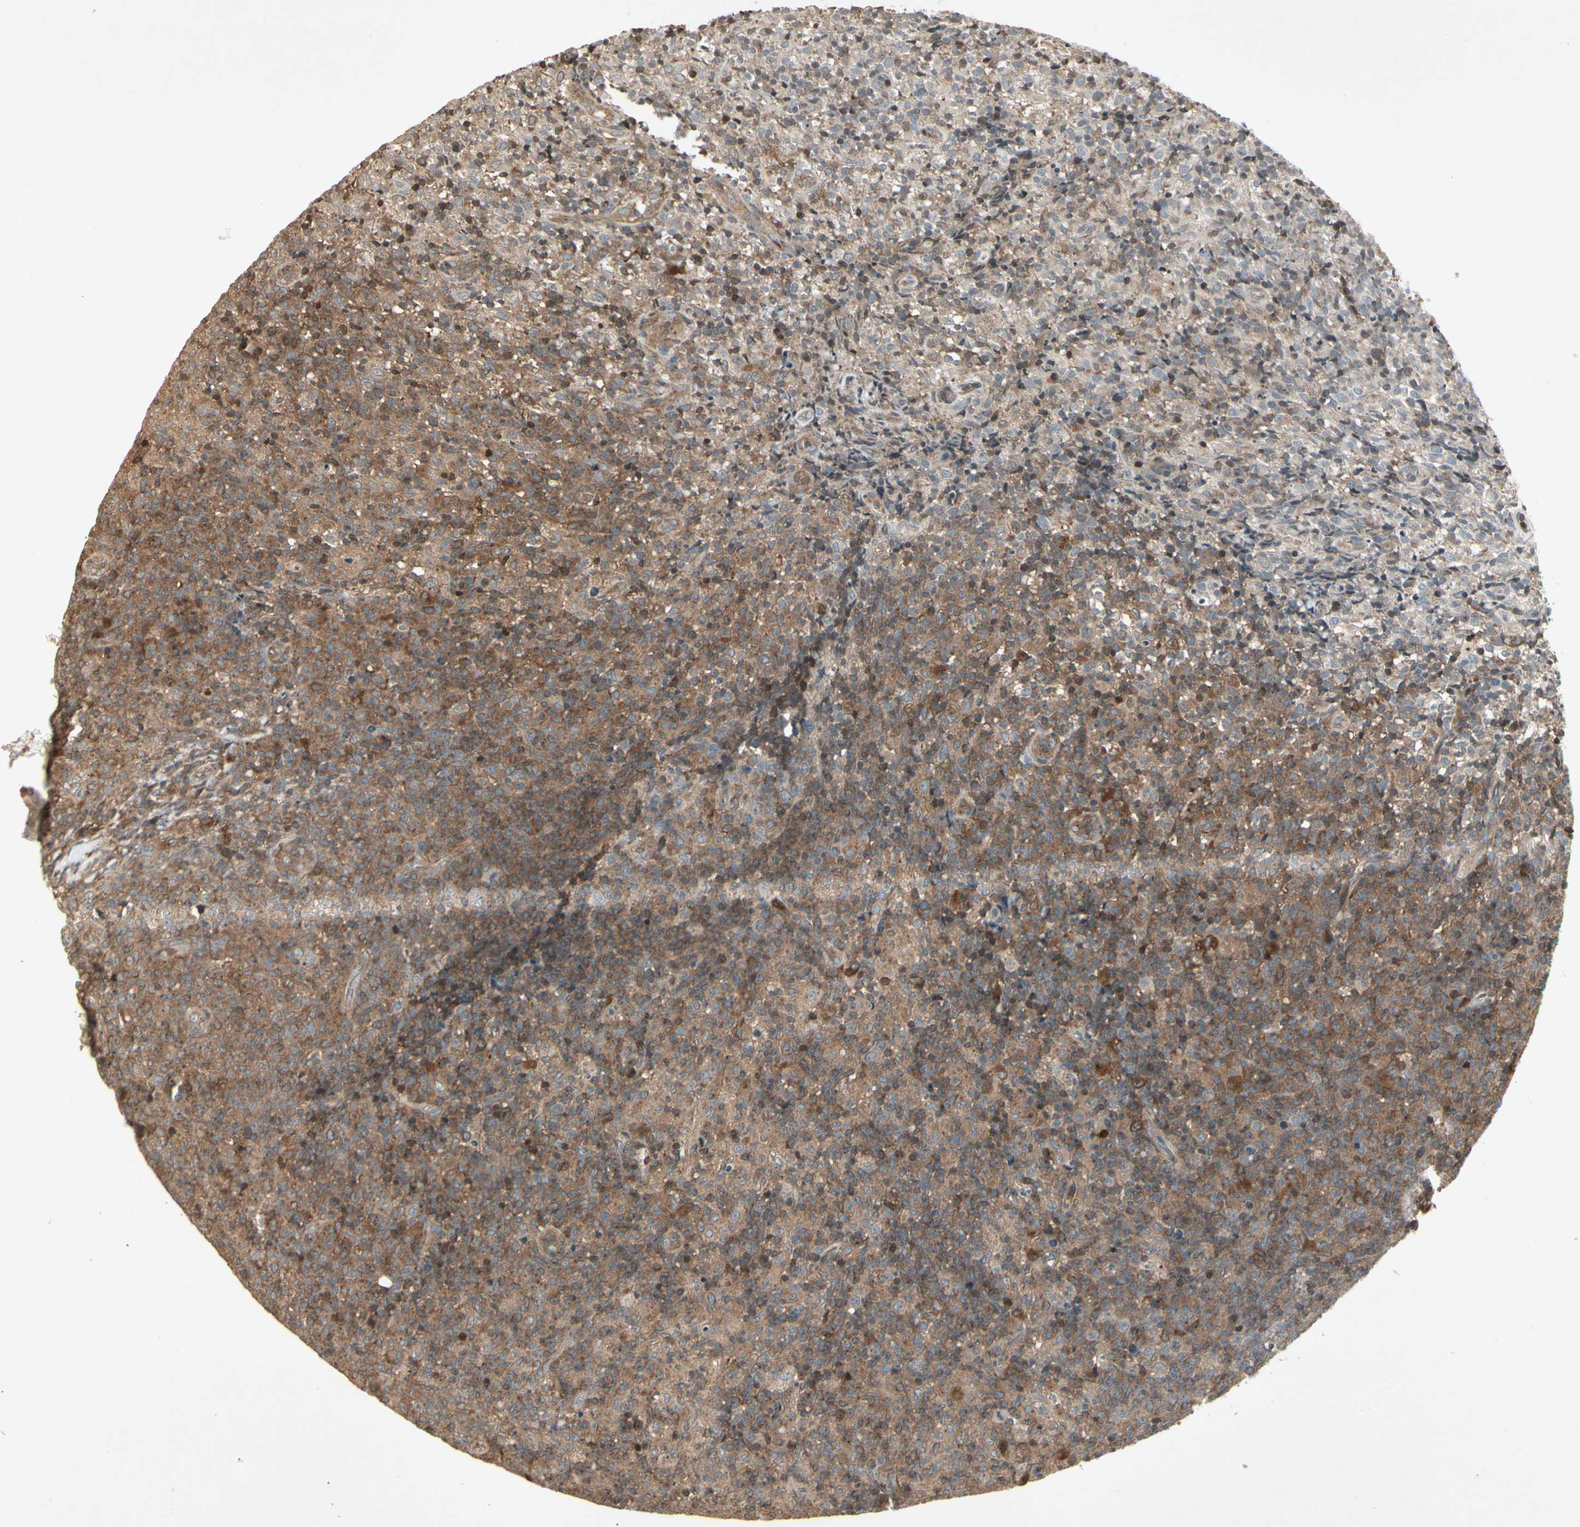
{"staining": {"intensity": "weak", "quantity": ">75%", "location": "cytoplasmic/membranous"}, "tissue": "lymph node", "cell_type": "Germinal center cells", "image_type": "normal", "snomed": [{"axis": "morphology", "description": "Normal tissue, NOS"}, {"axis": "morphology", "description": "Inflammation, NOS"}, {"axis": "topography", "description": "Lymph node"}], "caption": "Weak cytoplasmic/membranous positivity is appreciated in about >75% of germinal center cells in unremarkable lymph node.", "gene": "TEK", "patient": {"sex": "male", "age": 55}}